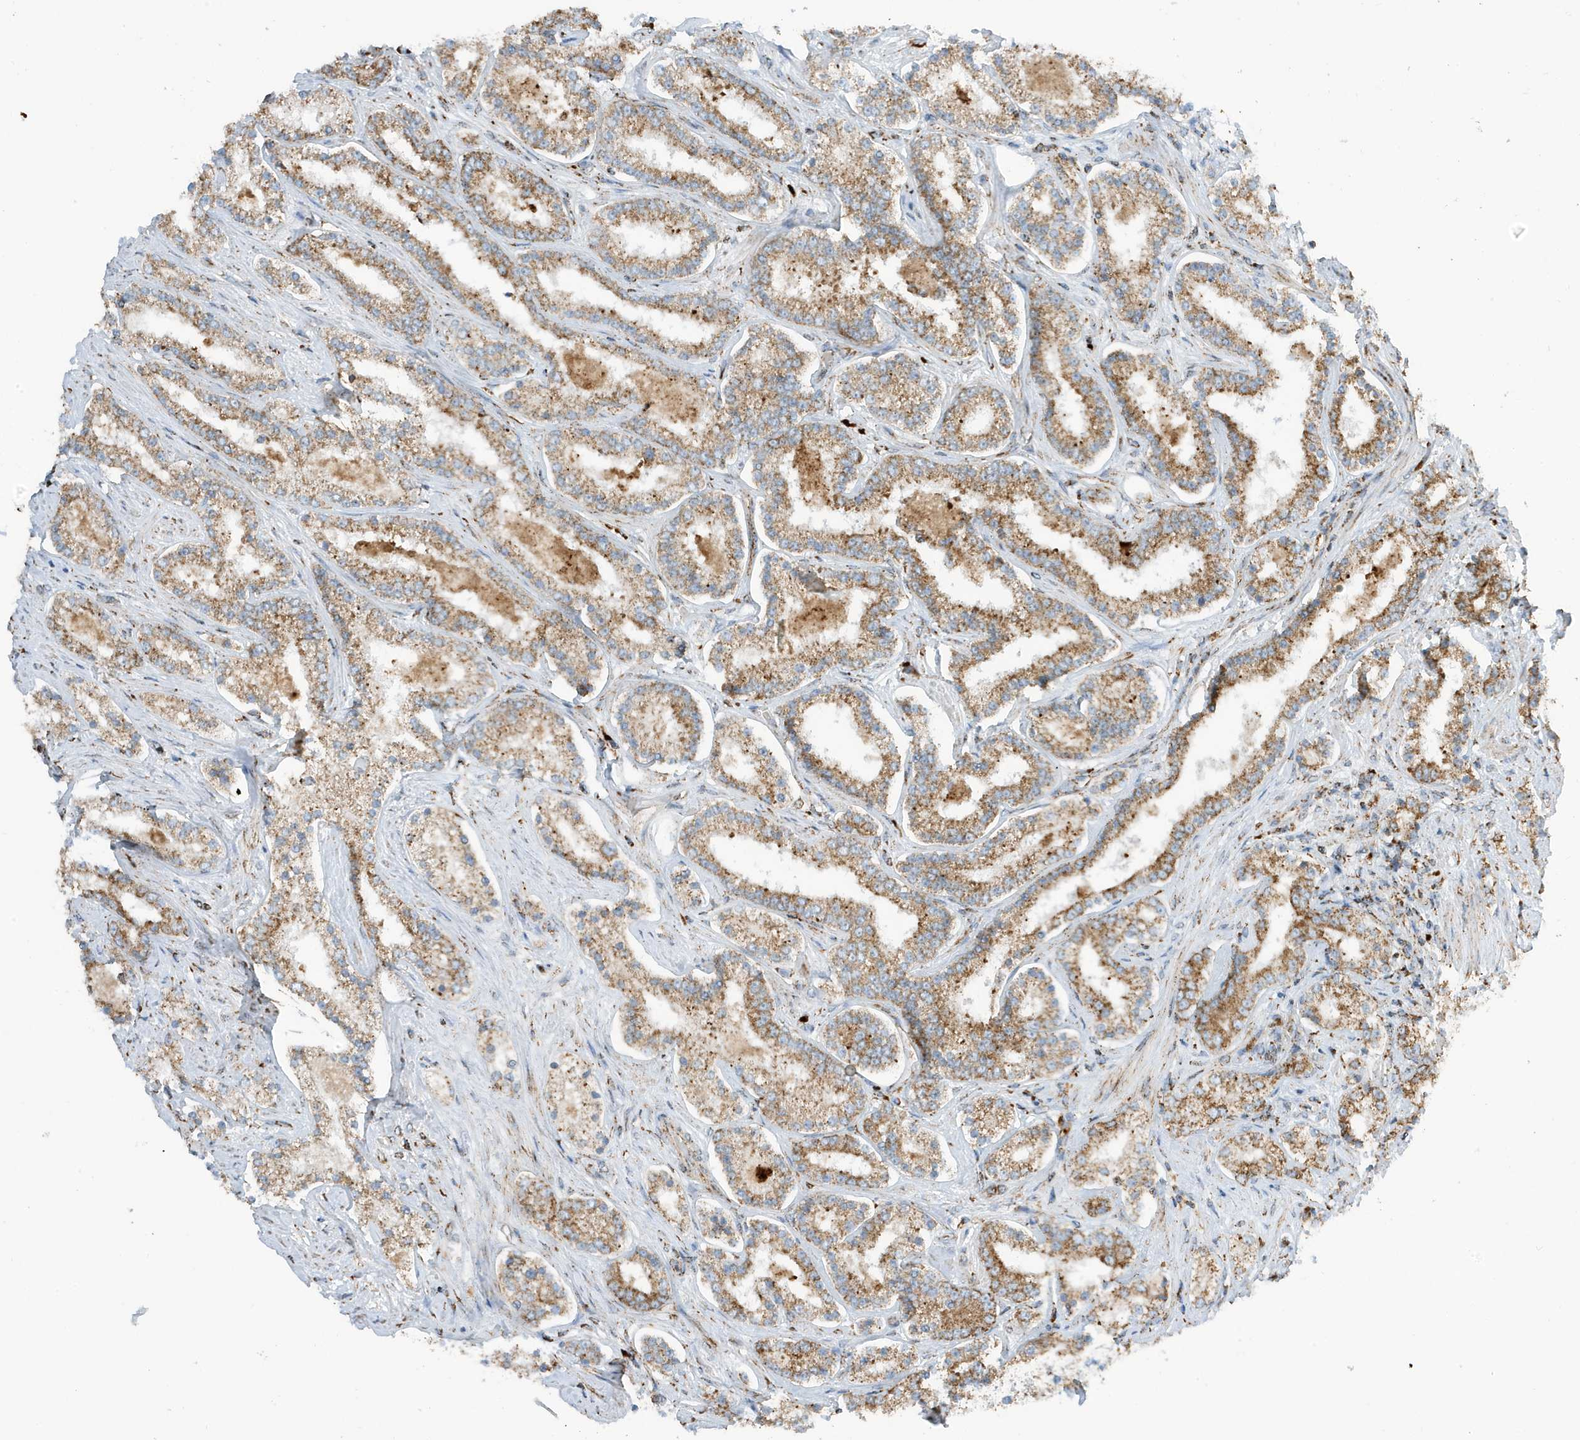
{"staining": {"intensity": "moderate", "quantity": ">75%", "location": "cytoplasmic/membranous"}, "tissue": "prostate cancer", "cell_type": "Tumor cells", "image_type": "cancer", "snomed": [{"axis": "morphology", "description": "Normal tissue, NOS"}, {"axis": "morphology", "description": "Adenocarcinoma, High grade"}, {"axis": "topography", "description": "Prostate"}], "caption": "Immunohistochemistry of prostate cancer (adenocarcinoma (high-grade)) reveals medium levels of moderate cytoplasmic/membranous staining in approximately >75% of tumor cells.", "gene": "ATP5ME", "patient": {"sex": "male", "age": 83}}